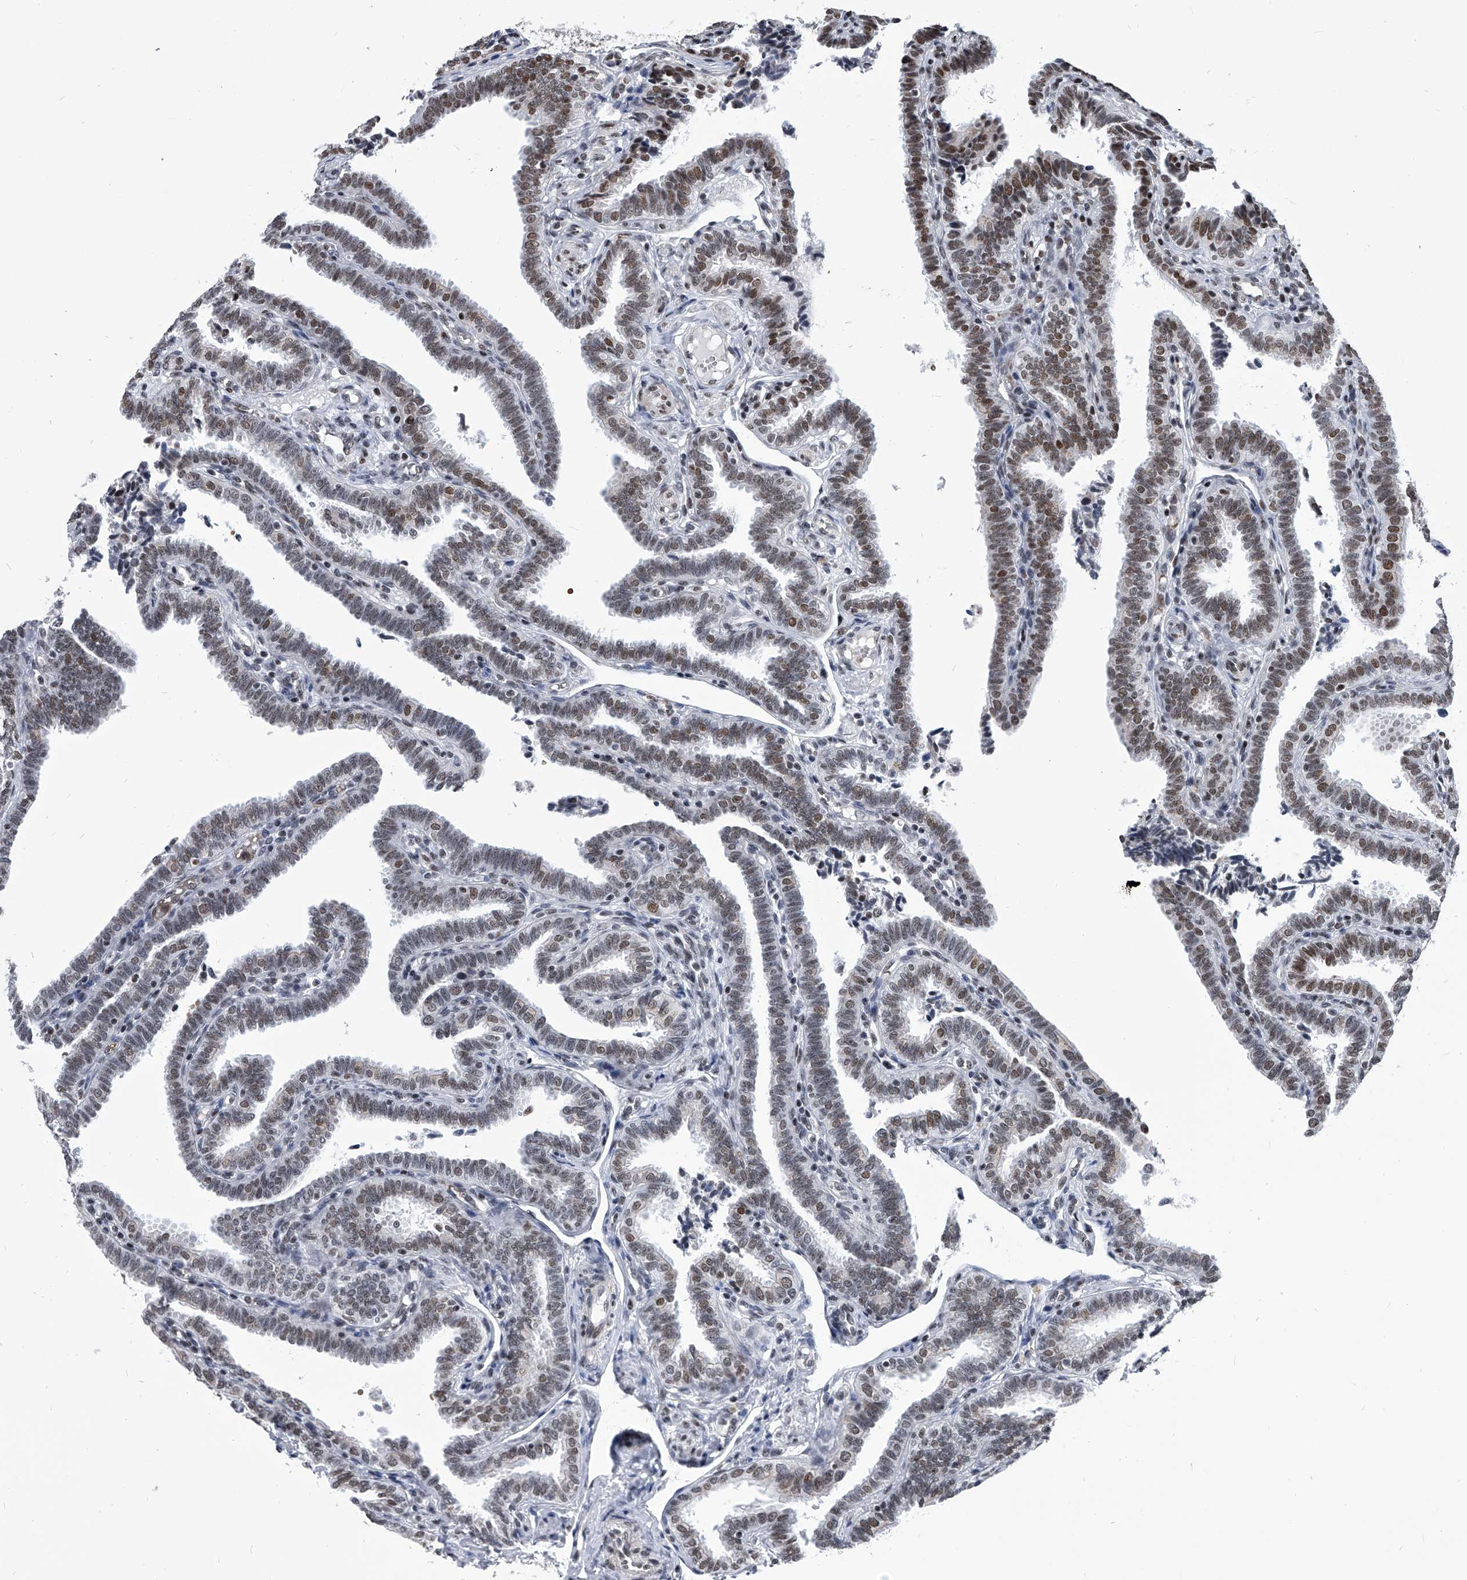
{"staining": {"intensity": "strong", "quantity": "25%-75%", "location": "nuclear"}, "tissue": "fallopian tube", "cell_type": "Glandular cells", "image_type": "normal", "snomed": [{"axis": "morphology", "description": "Normal tissue, NOS"}, {"axis": "topography", "description": "Fallopian tube"}], "caption": "Immunohistochemical staining of benign fallopian tube exhibits 25%-75% levels of strong nuclear protein expression in about 25%-75% of glandular cells.", "gene": "SIM2", "patient": {"sex": "female", "age": 39}}